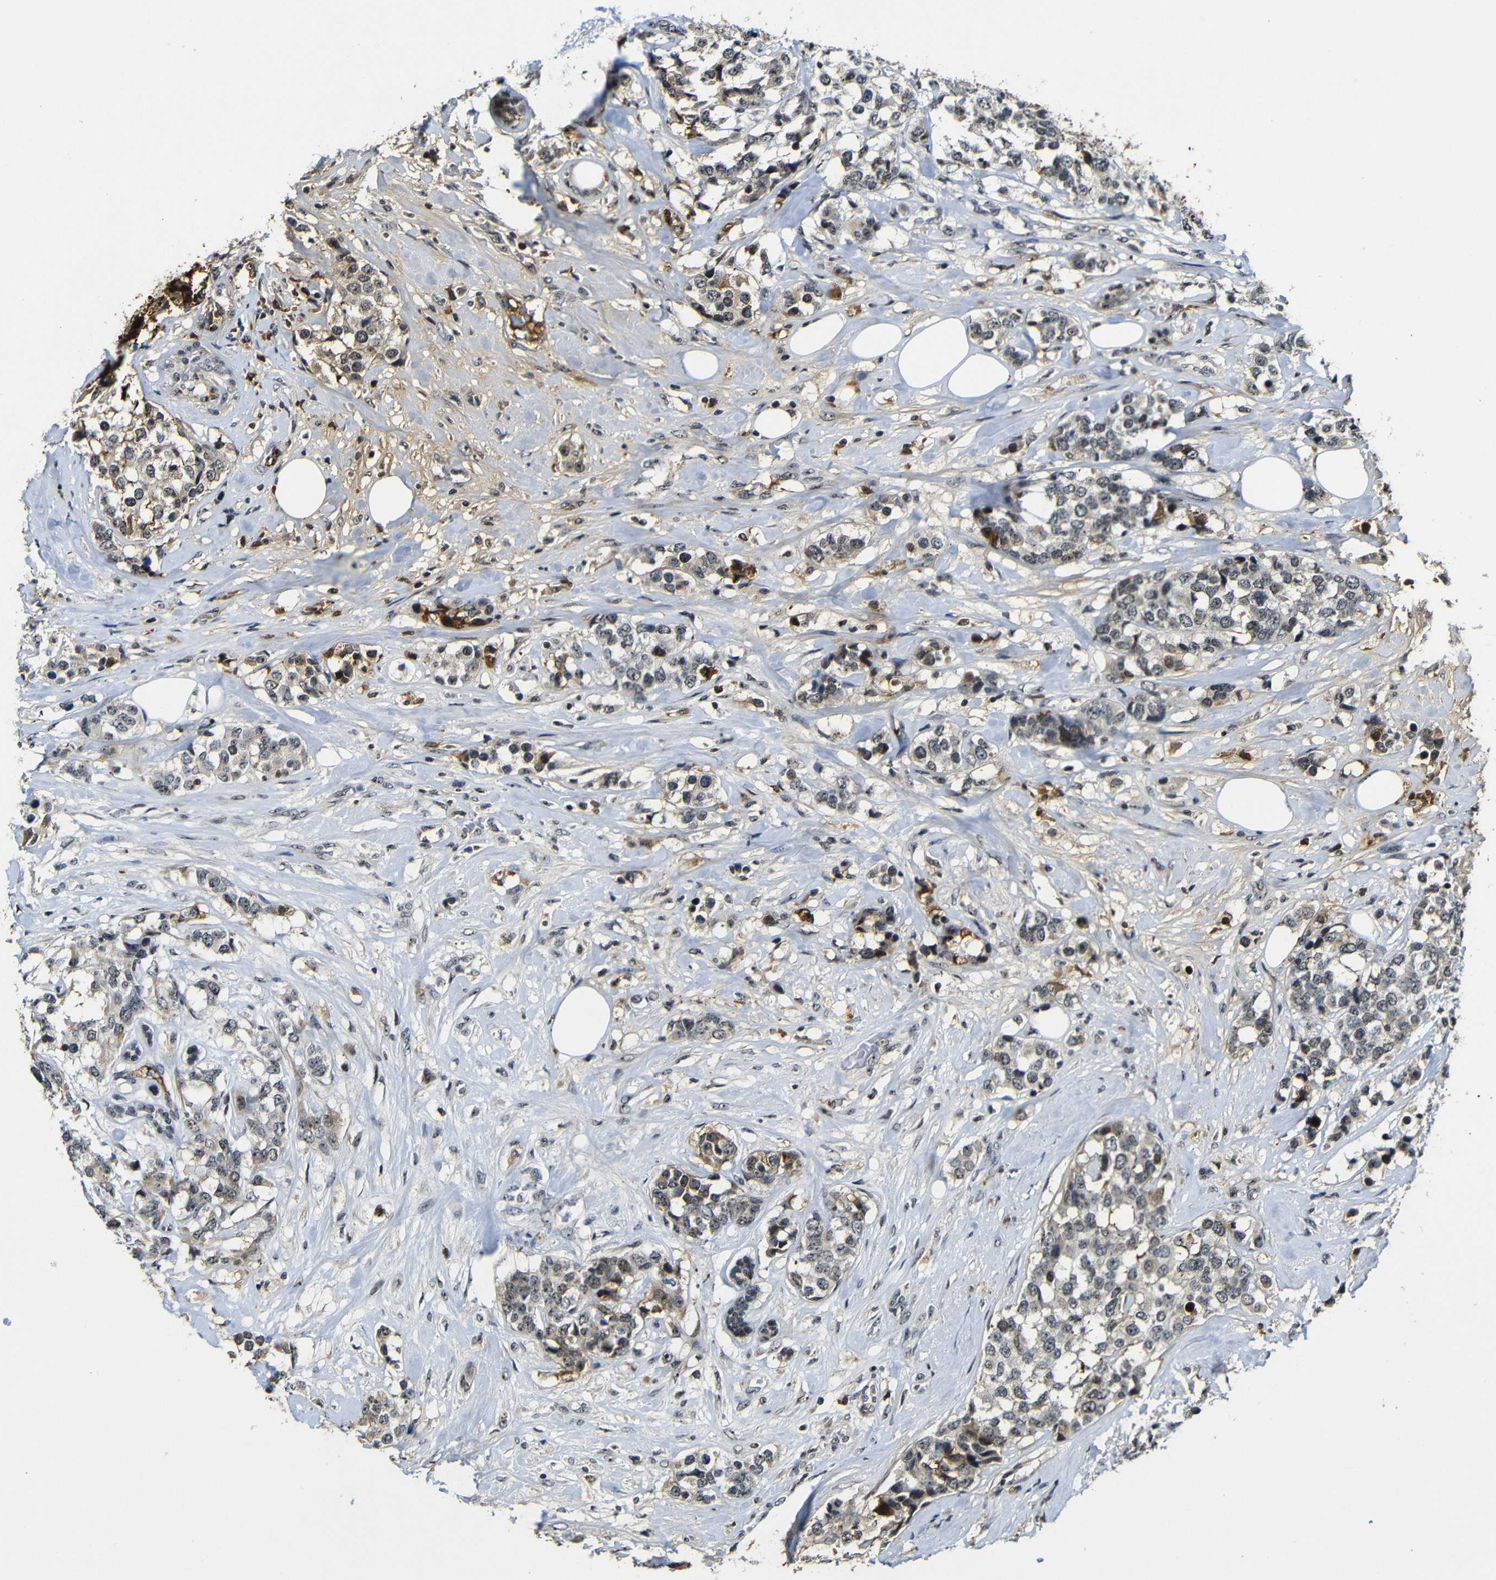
{"staining": {"intensity": "weak", "quantity": "25%-75%", "location": "cytoplasmic/membranous,nuclear"}, "tissue": "breast cancer", "cell_type": "Tumor cells", "image_type": "cancer", "snomed": [{"axis": "morphology", "description": "Lobular carcinoma"}, {"axis": "topography", "description": "Breast"}], "caption": "The histopathology image shows a brown stain indicating the presence of a protein in the cytoplasmic/membranous and nuclear of tumor cells in lobular carcinoma (breast).", "gene": "MYC", "patient": {"sex": "female", "age": 59}}